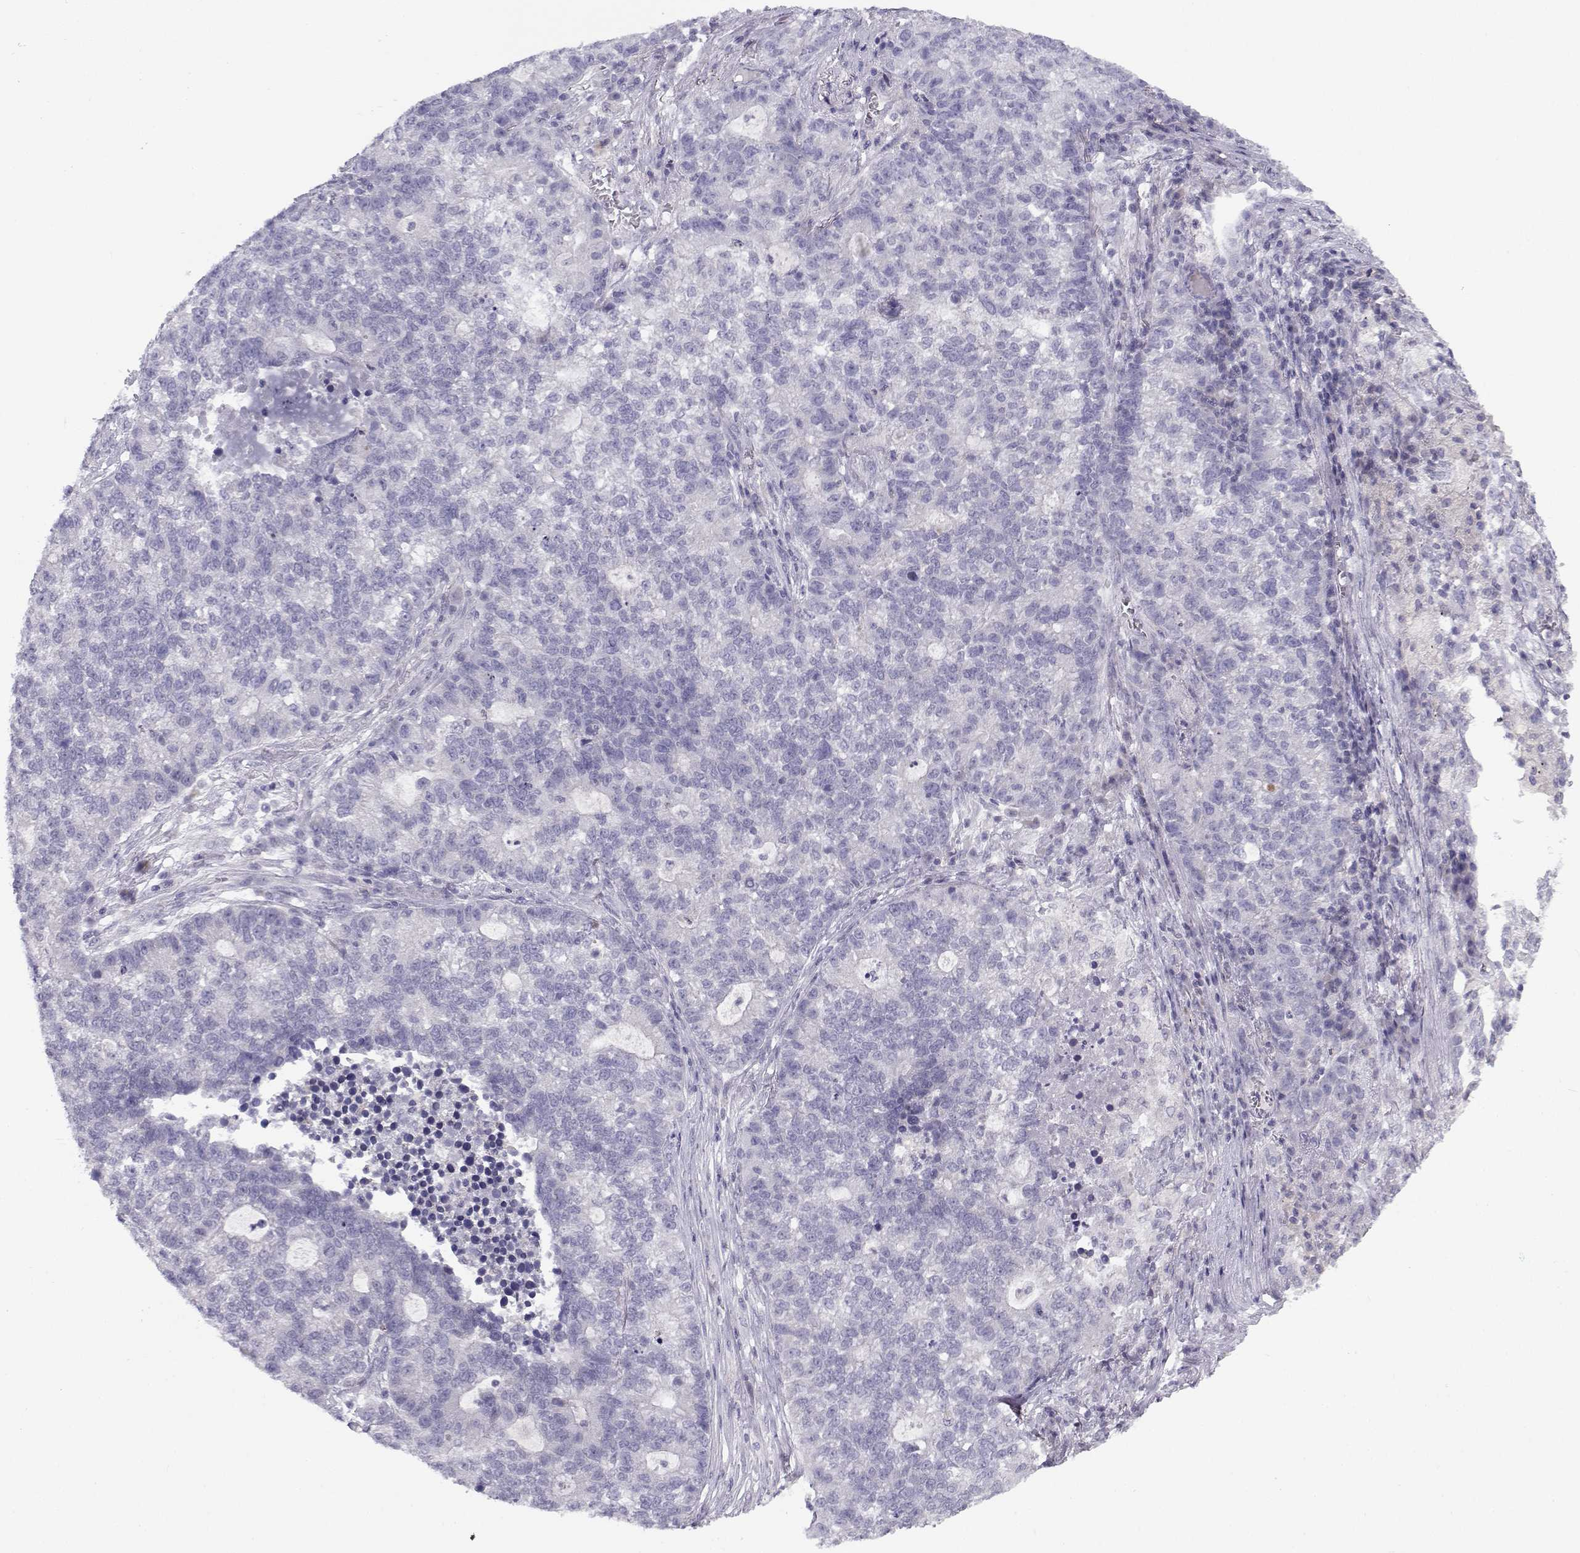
{"staining": {"intensity": "negative", "quantity": "none", "location": "none"}, "tissue": "lung cancer", "cell_type": "Tumor cells", "image_type": "cancer", "snomed": [{"axis": "morphology", "description": "Adenocarcinoma, NOS"}, {"axis": "topography", "description": "Lung"}], "caption": "The histopathology image demonstrates no significant positivity in tumor cells of lung cancer (adenocarcinoma). (Stains: DAB immunohistochemistry with hematoxylin counter stain, Microscopy: brightfield microscopy at high magnification).", "gene": "FAM166A", "patient": {"sex": "male", "age": 57}}